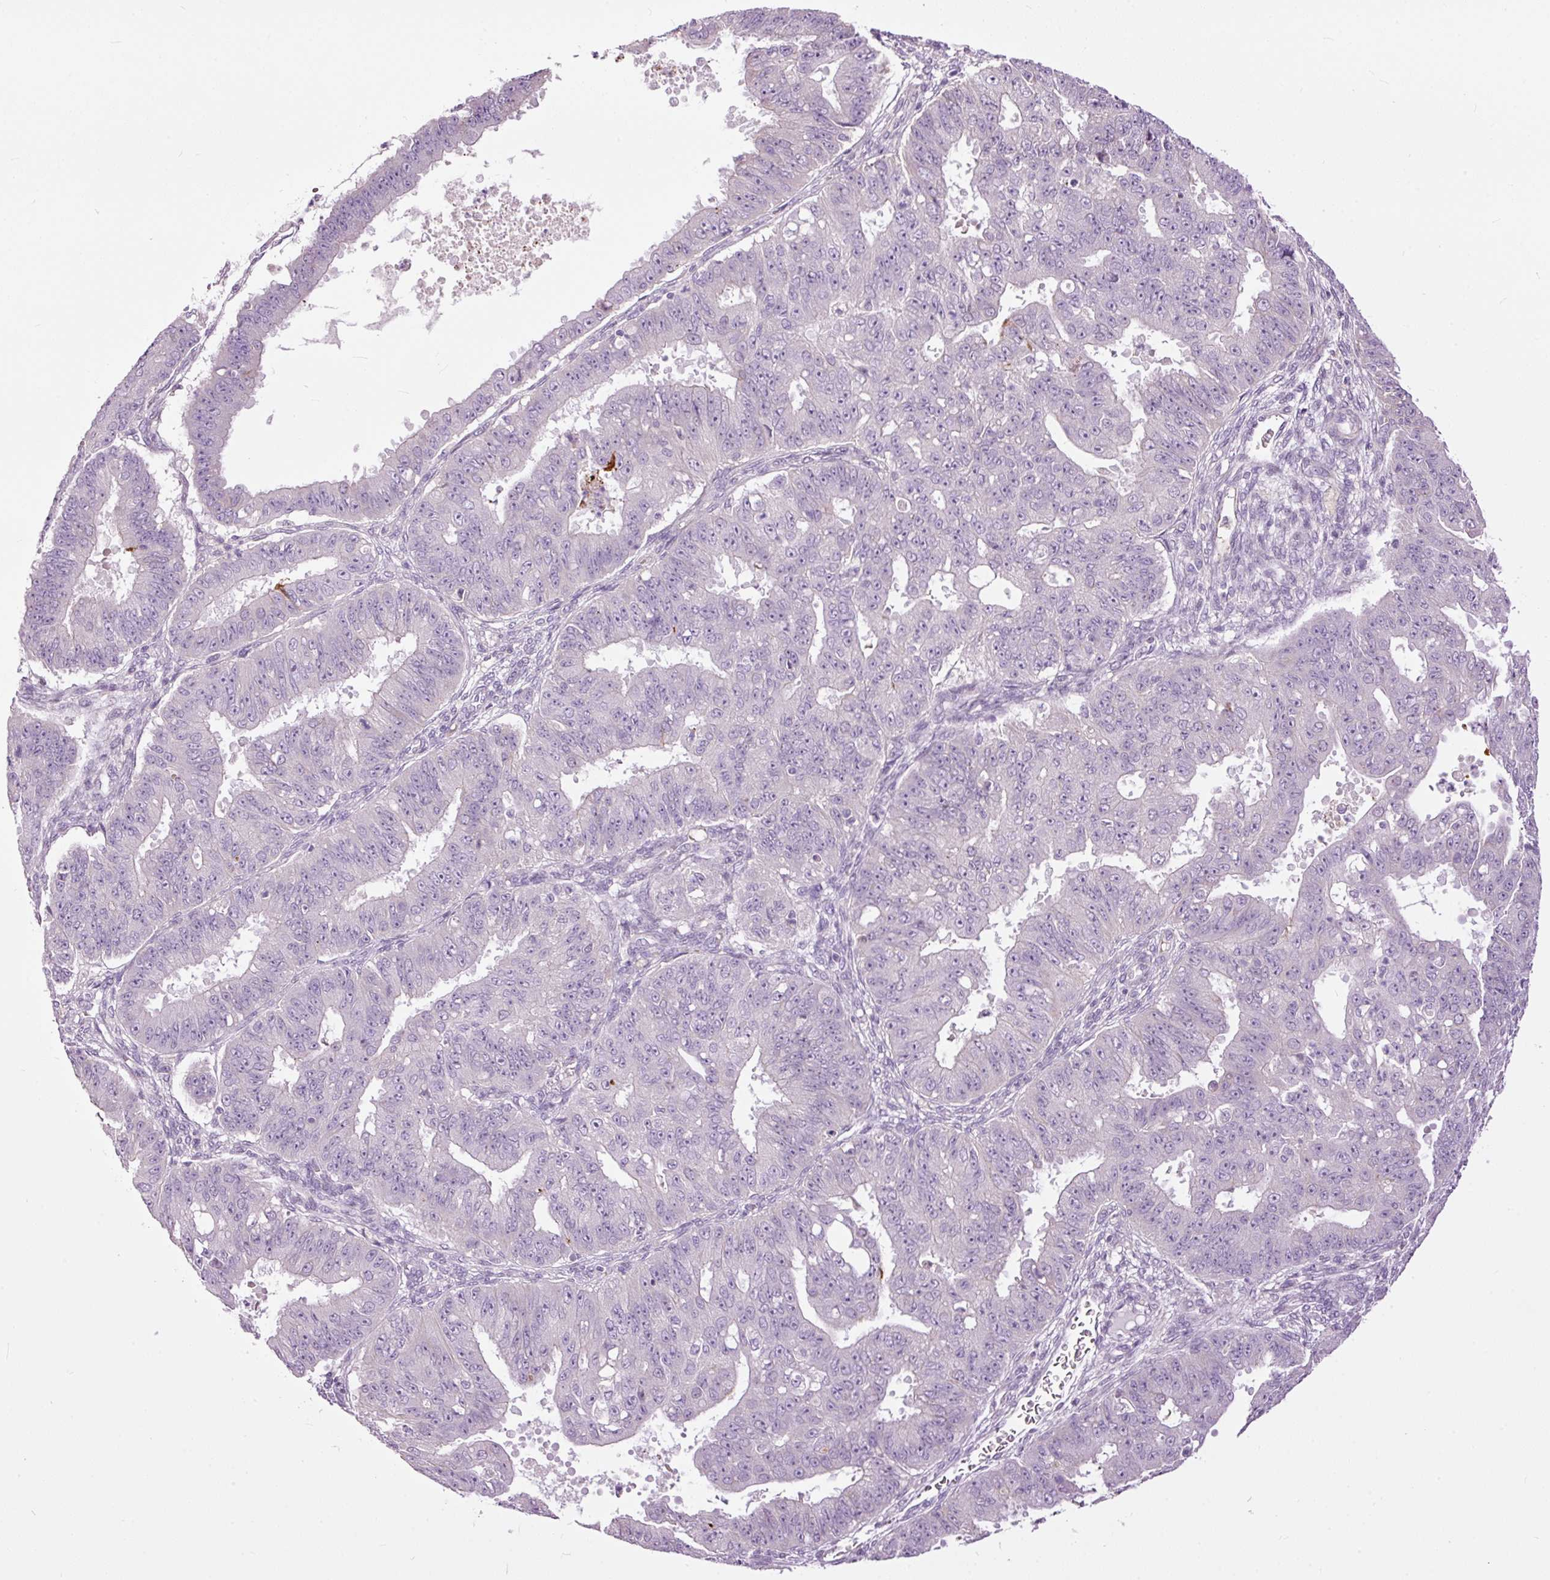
{"staining": {"intensity": "negative", "quantity": "none", "location": "none"}, "tissue": "ovarian cancer", "cell_type": "Tumor cells", "image_type": "cancer", "snomed": [{"axis": "morphology", "description": "Carcinoma, endometroid"}, {"axis": "topography", "description": "Appendix"}, {"axis": "topography", "description": "Ovary"}], "caption": "The immunohistochemistry (IHC) histopathology image has no significant staining in tumor cells of ovarian cancer tissue.", "gene": "FCRL4", "patient": {"sex": "female", "age": 42}}